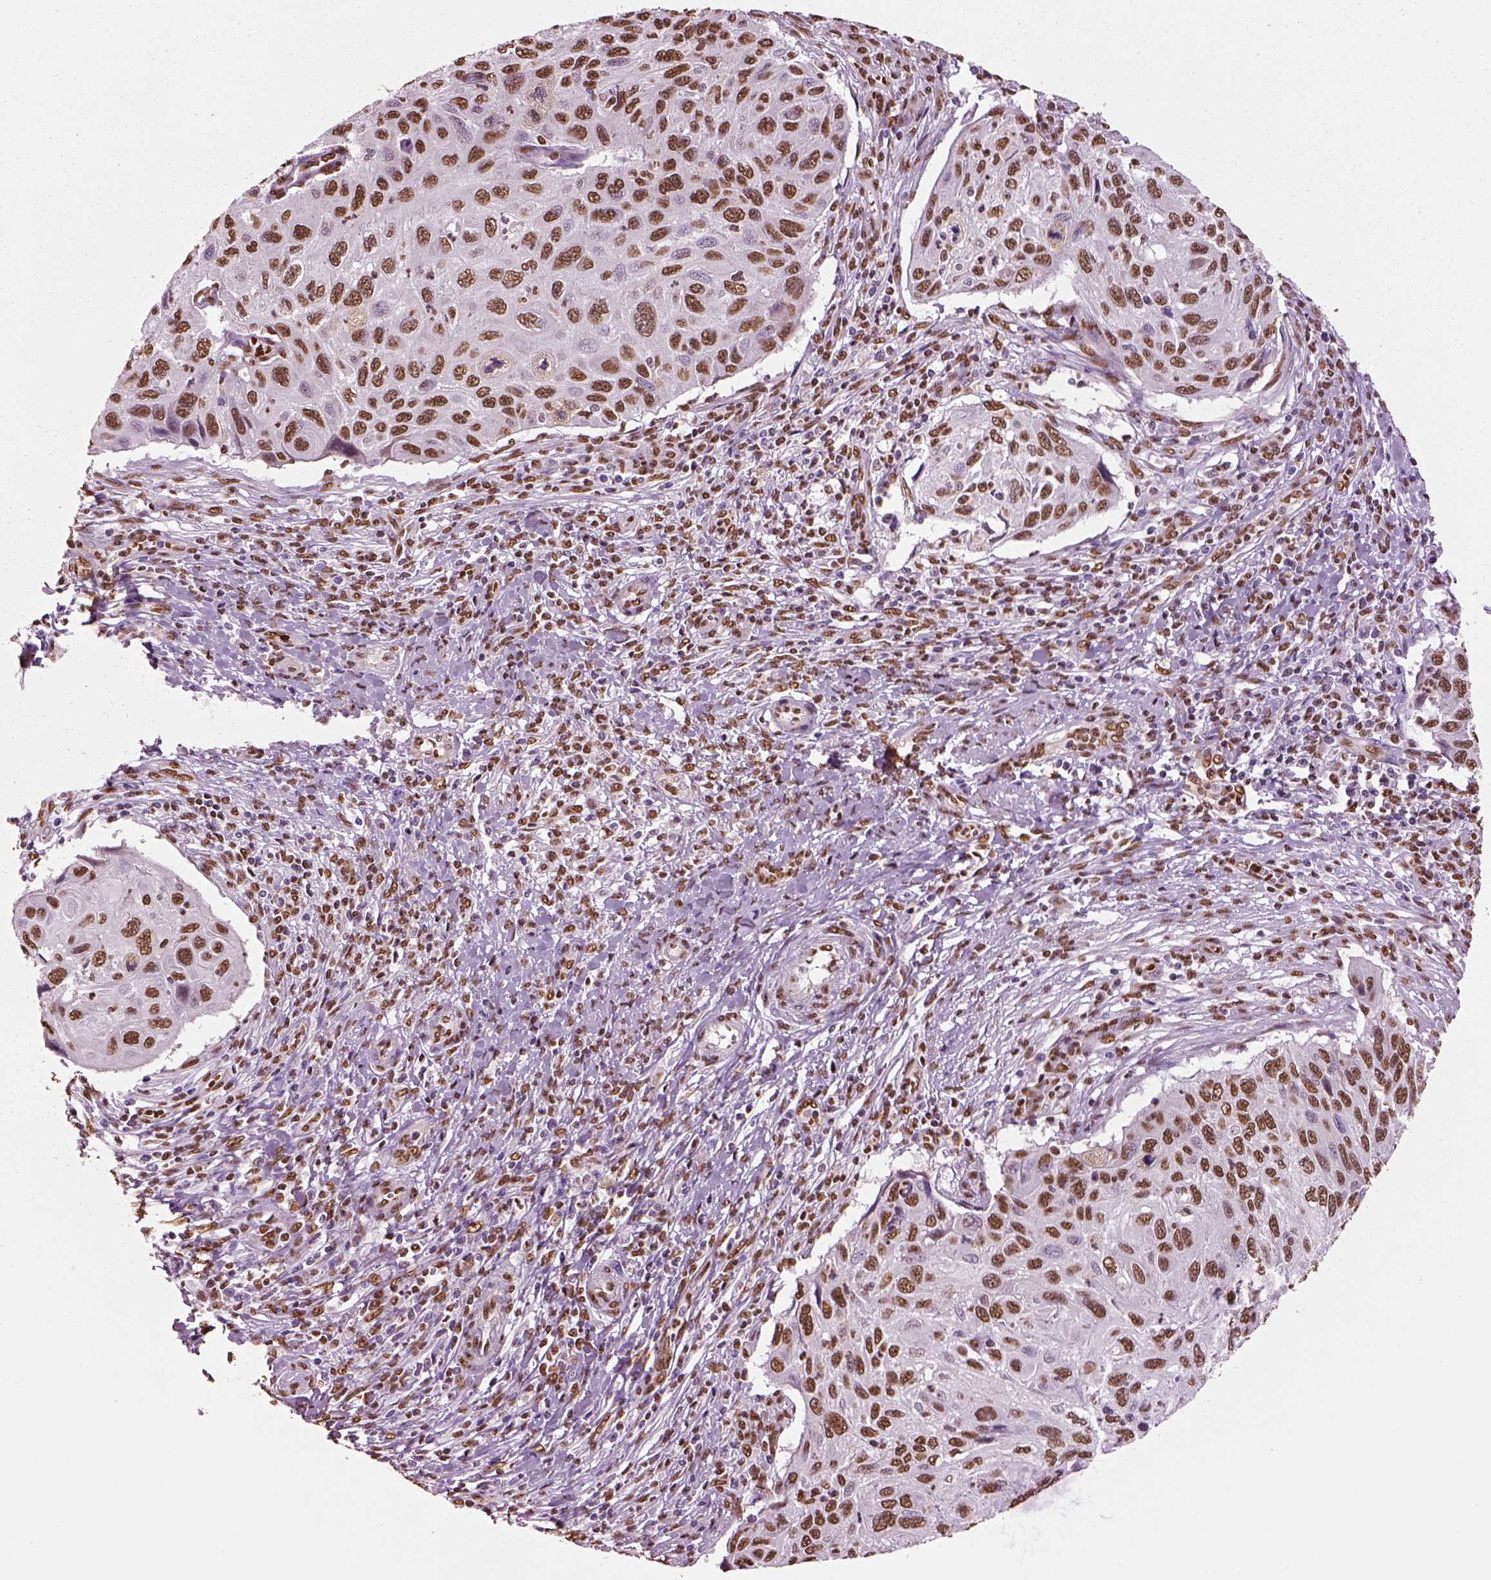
{"staining": {"intensity": "moderate", "quantity": ">75%", "location": "nuclear"}, "tissue": "cervical cancer", "cell_type": "Tumor cells", "image_type": "cancer", "snomed": [{"axis": "morphology", "description": "Squamous cell carcinoma, NOS"}, {"axis": "topography", "description": "Cervix"}], "caption": "Human cervical squamous cell carcinoma stained with a protein marker reveals moderate staining in tumor cells.", "gene": "DDX3X", "patient": {"sex": "female", "age": 70}}